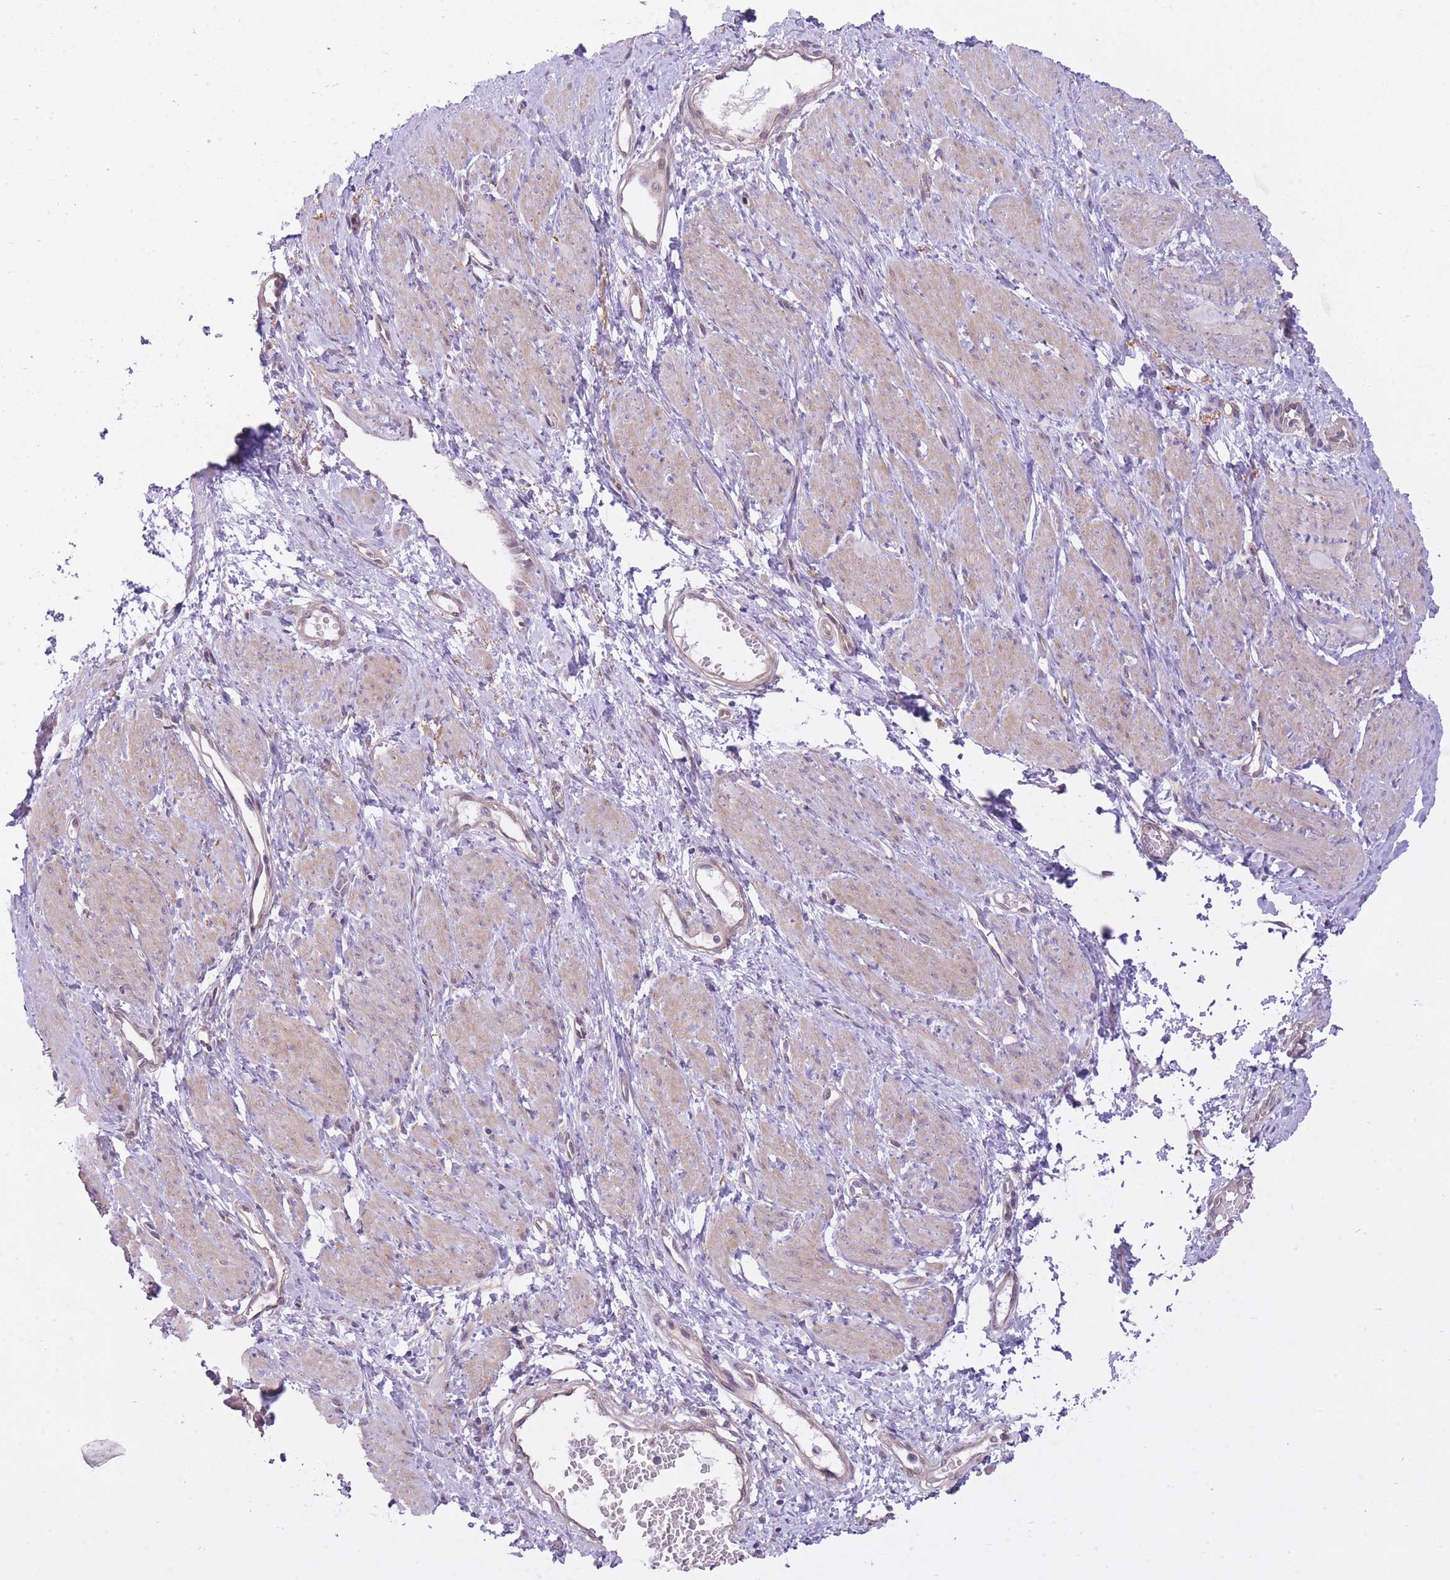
{"staining": {"intensity": "weak", "quantity": ">75%", "location": "cytoplasmic/membranous"}, "tissue": "smooth muscle", "cell_type": "Smooth muscle cells", "image_type": "normal", "snomed": [{"axis": "morphology", "description": "Normal tissue, NOS"}, {"axis": "topography", "description": "Smooth muscle"}, {"axis": "topography", "description": "Uterus"}], "caption": "Immunohistochemical staining of benign human smooth muscle demonstrates weak cytoplasmic/membranous protein staining in approximately >75% of smooth muscle cells.", "gene": "REV1", "patient": {"sex": "female", "age": 39}}